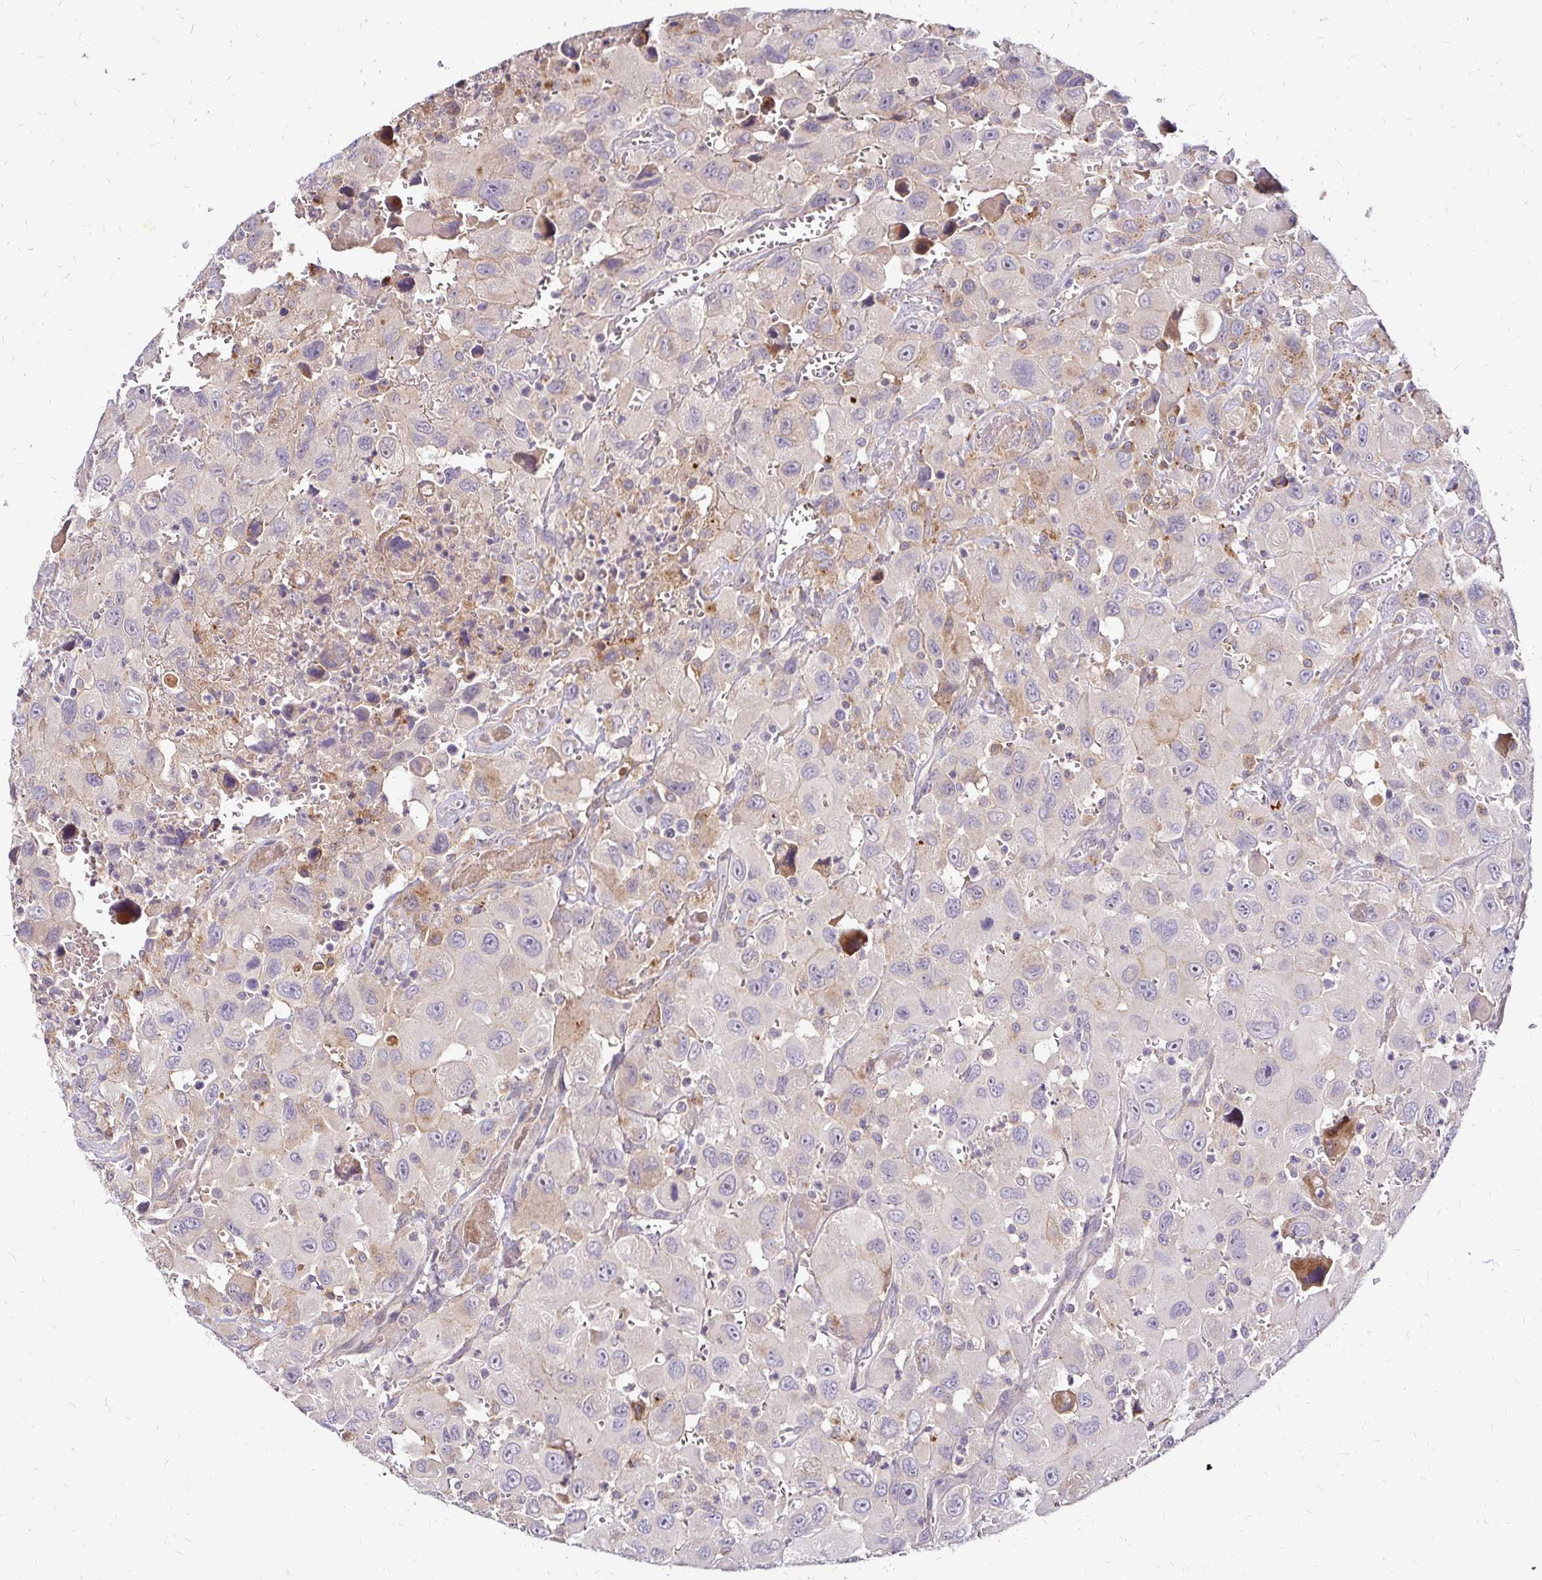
{"staining": {"intensity": "negative", "quantity": "none", "location": "none"}, "tissue": "head and neck cancer", "cell_type": "Tumor cells", "image_type": "cancer", "snomed": [{"axis": "morphology", "description": "Squamous cell carcinoma, NOS"}, {"axis": "morphology", "description": "Squamous cell carcinoma, metastatic, NOS"}, {"axis": "topography", "description": "Oral tissue"}, {"axis": "topography", "description": "Head-Neck"}], "caption": "The histopathology image displays no staining of tumor cells in squamous cell carcinoma (head and neck).", "gene": "IDUA", "patient": {"sex": "female", "age": 85}}